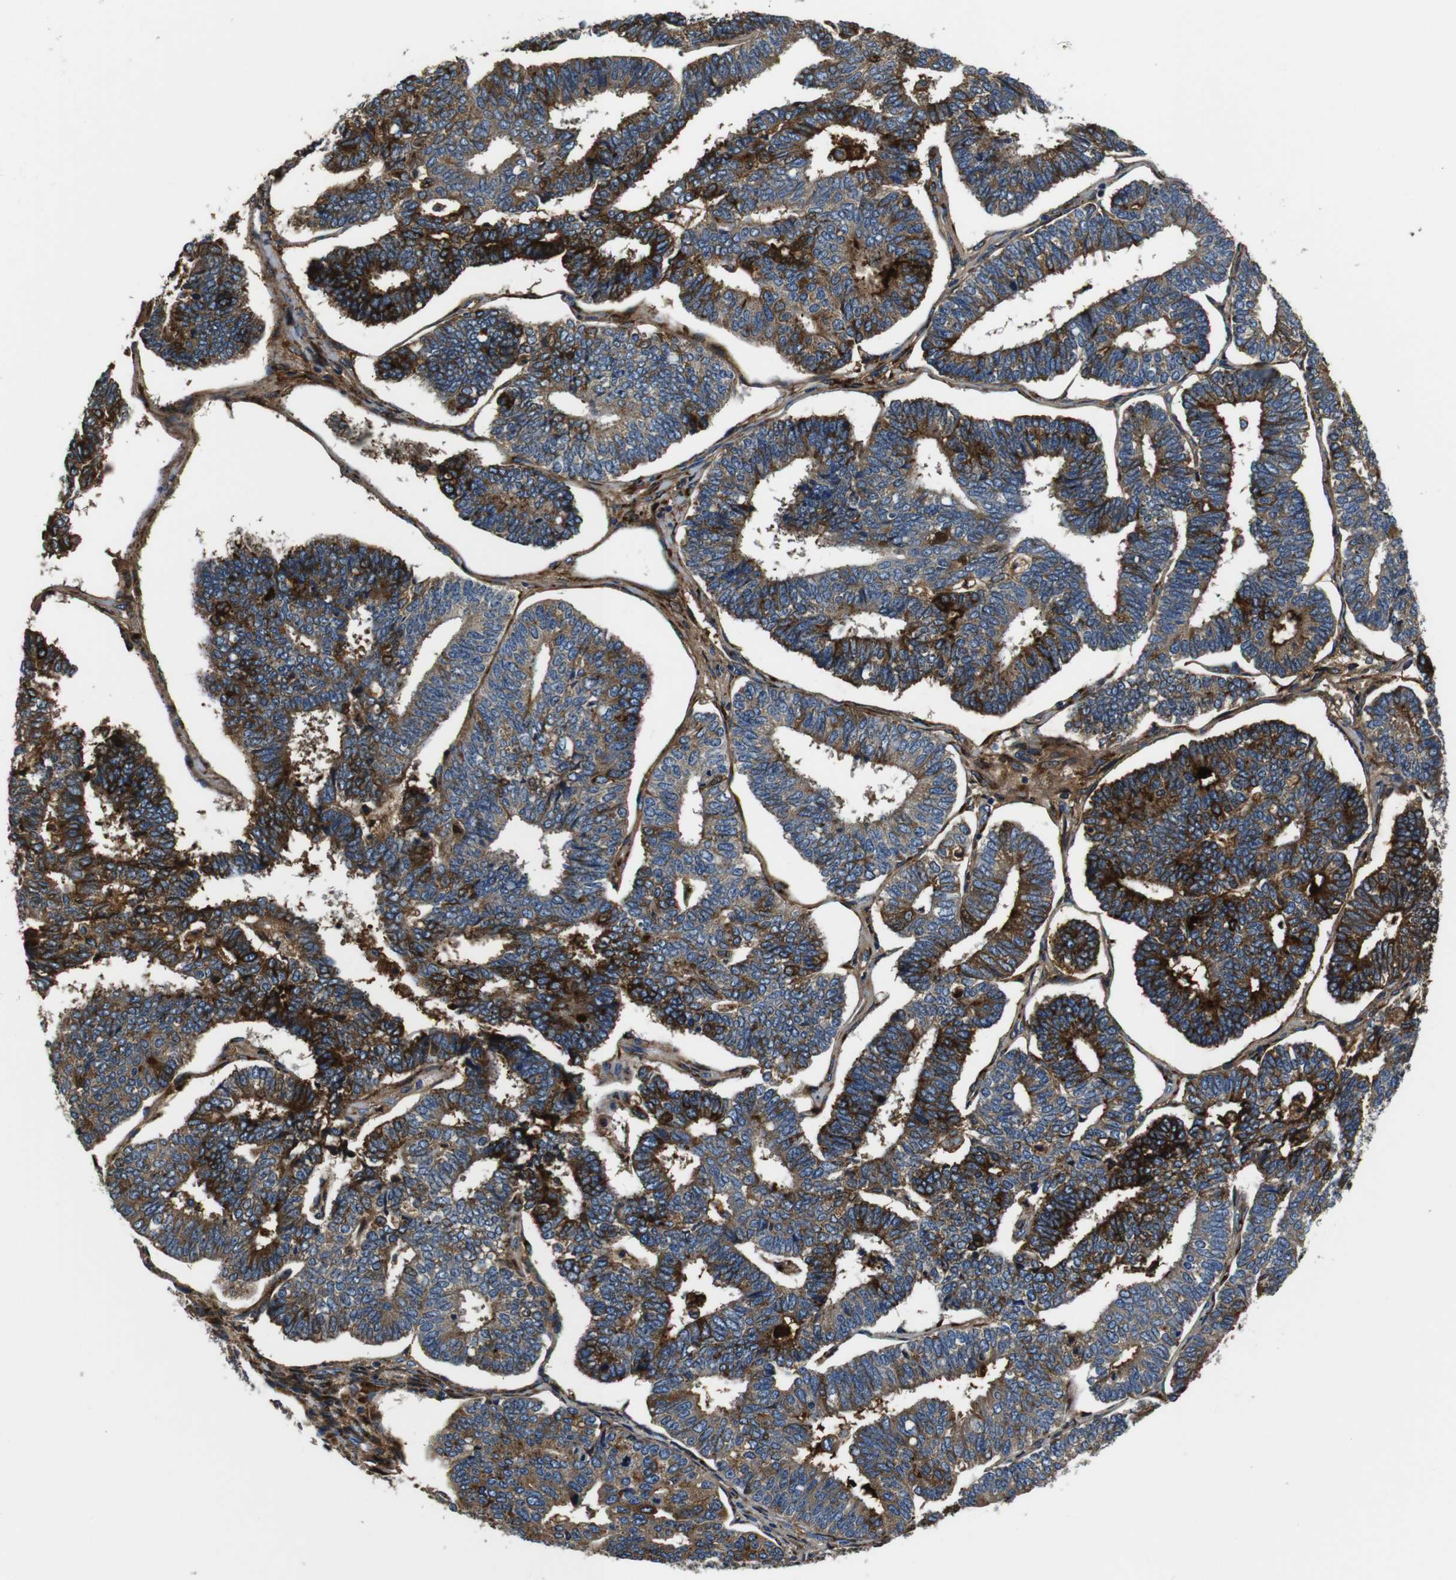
{"staining": {"intensity": "strong", "quantity": ">75%", "location": "cytoplasmic/membranous"}, "tissue": "endometrial cancer", "cell_type": "Tumor cells", "image_type": "cancer", "snomed": [{"axis": "morphology", "description": "Adenocarcinoma, NOS"}, {"axis": "topography", "description": "Endometrium"}], "caption": "Adenocarcinoma (endometrial) stained for a protein demonstrates strong cytoplasmic/membranous positivity in tumor cells. (Brightfield microscopy of DAB IHC at high magnification).", "gene": "COL1A1", "patient": {"sex": "female", "age": 70}}